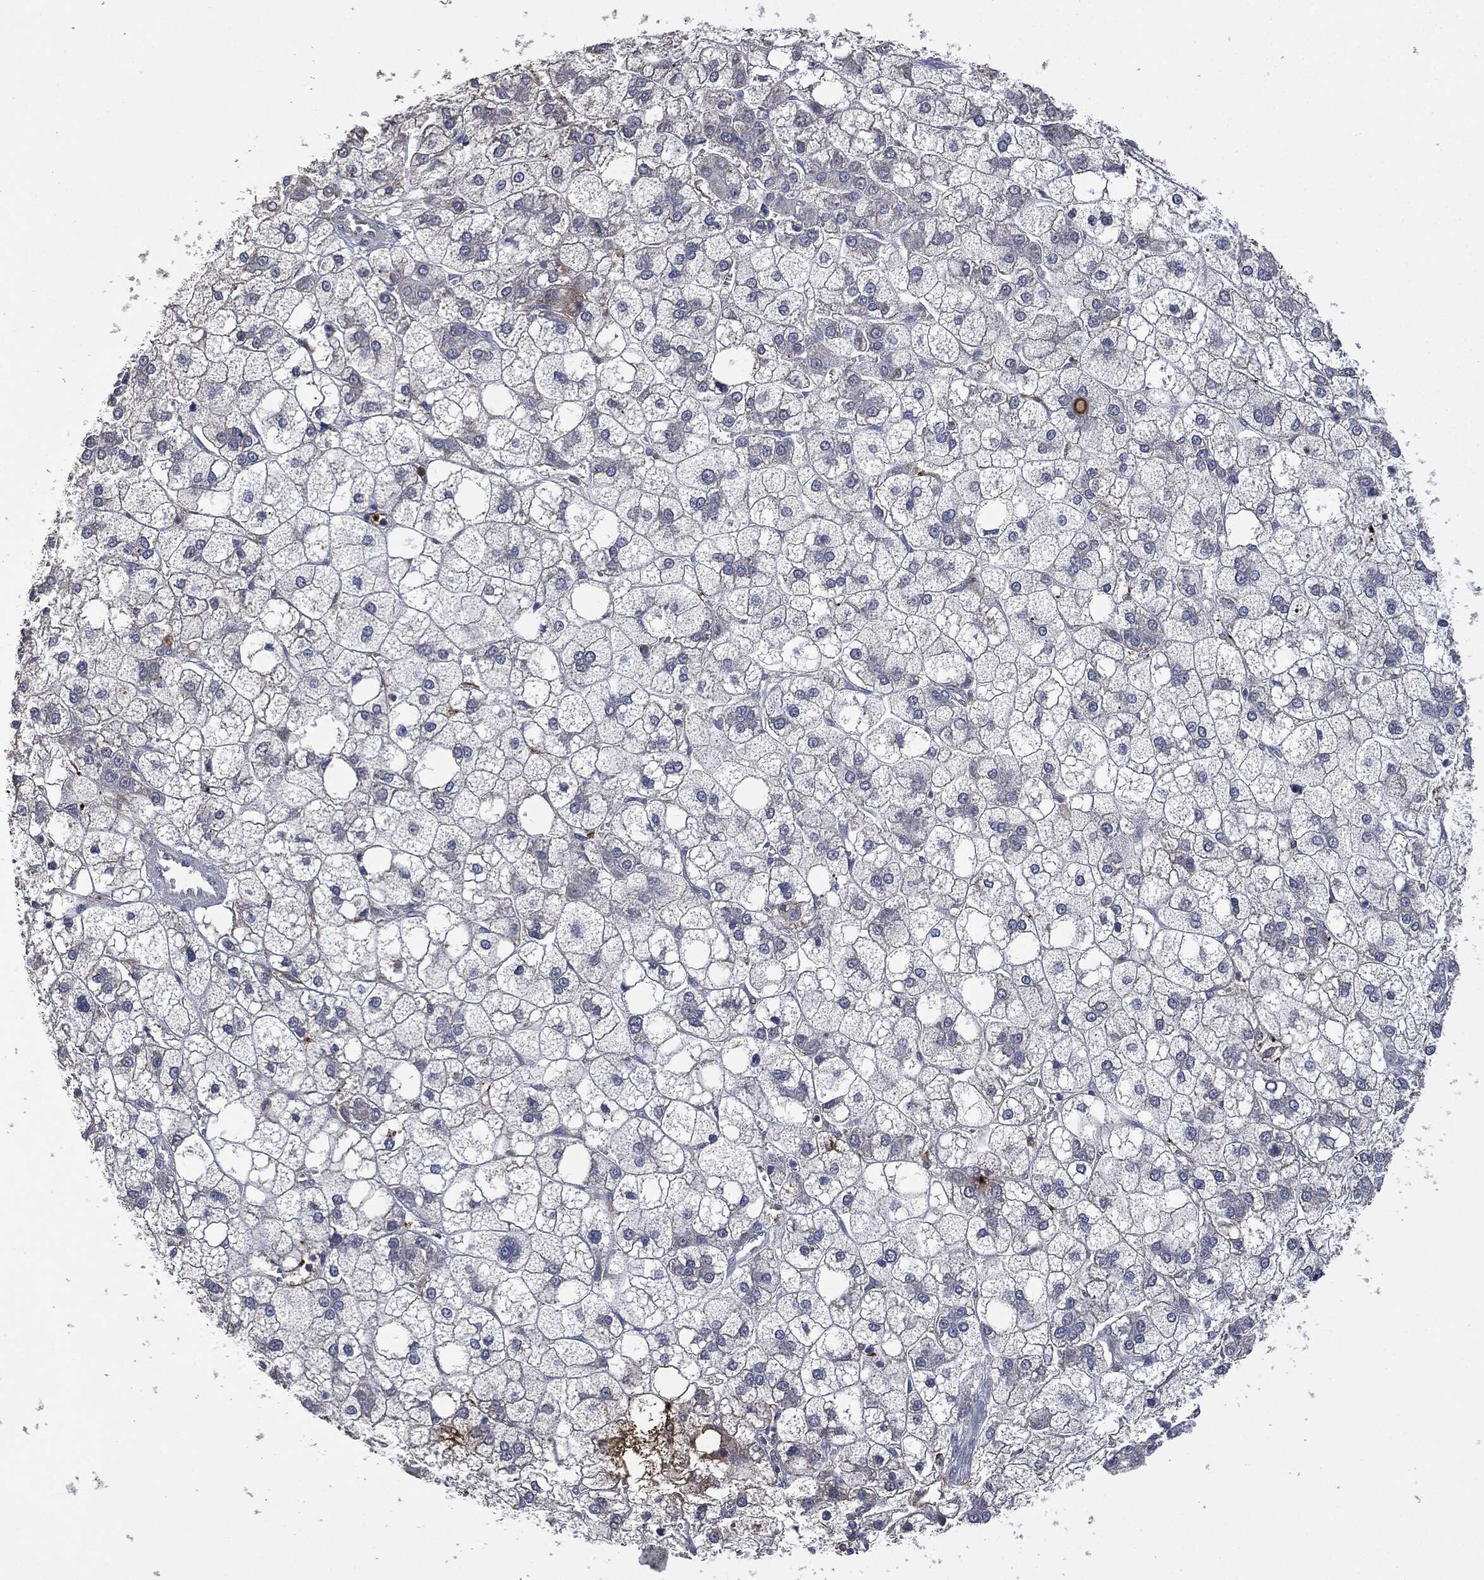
{"staining": {"intensity": "negative", "quantity": "none", "location": "none"}, "tissue": "liver cancer", "cell_type": "Tumor cells", "image_type": "cancer", "snomed": [{"axis": "morphology", "description": "Carcinoma, Hepatocellular, NOS"}, {"axis": "topography", "description": "Liver"}], "caption": "An immunohistochemistry micrograph of liver hepatocellular carcinoma is shown. There is no staining in tumor cells of liver hepatocellular carcinoma. The staining was performed using DAB to visualize the protein expression in brown, while the nuclei were stained in blue with hematoxylin (Magnification: 20x).", "gene": "CD33", "patient": {"sex": "male", "age": 73}}